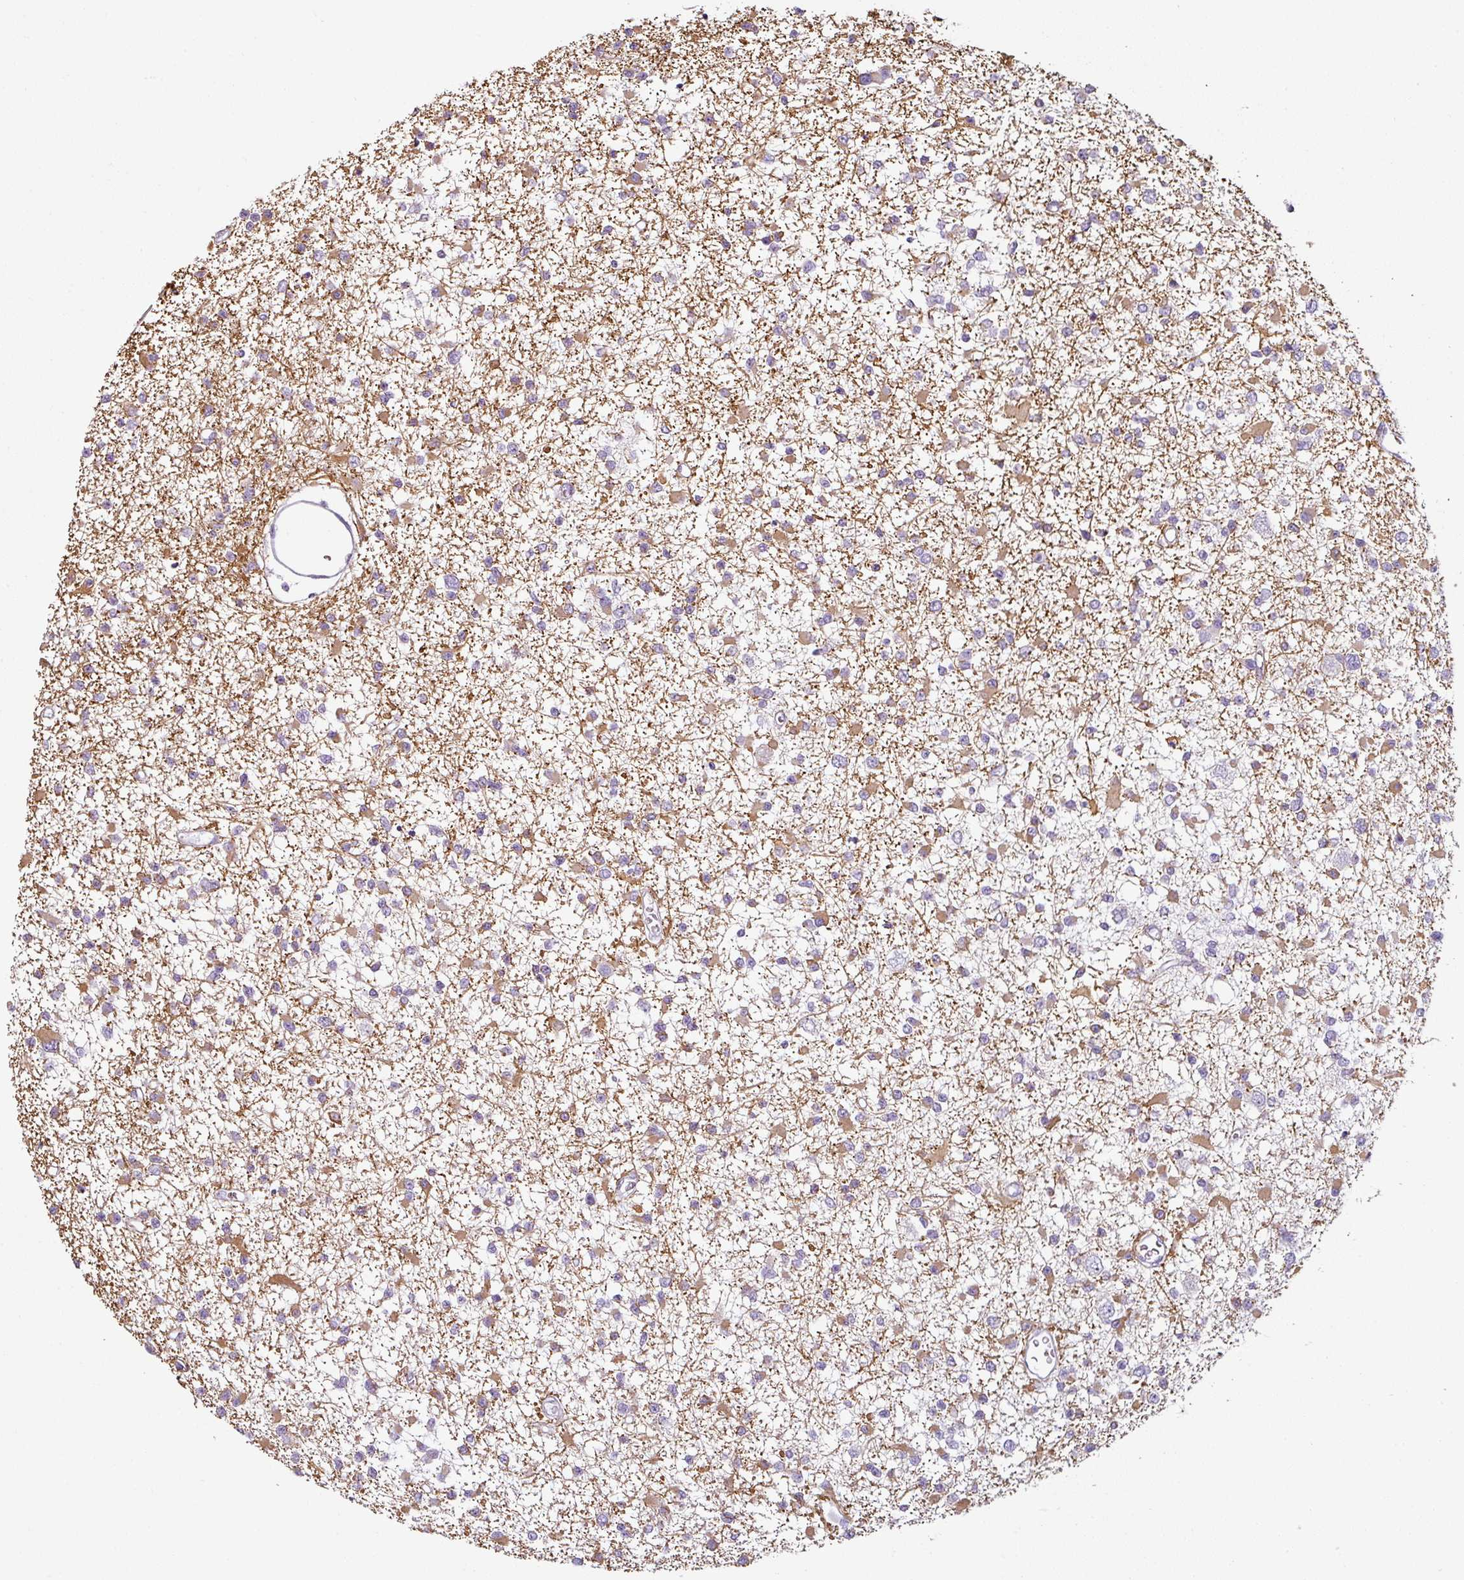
{"staining": {"intensity": "weak", "quantity": "<25%", "location": "cytoplasmic/membranous"}, "tissue": "glioma", "cell_type": "Tumor cells", "image_type": "cancer", "snomed": [{"axis": "morphology", "description": "Glioma, malignant, Low grade"}, {"axis": "topography", "description": "Brain"}], "caption": "The micrograph displays no significant expression in tumor cells of malignant low-grade glioma.", "gene": "OR52D1", "patient": {"sex": "female", "age": 22}}